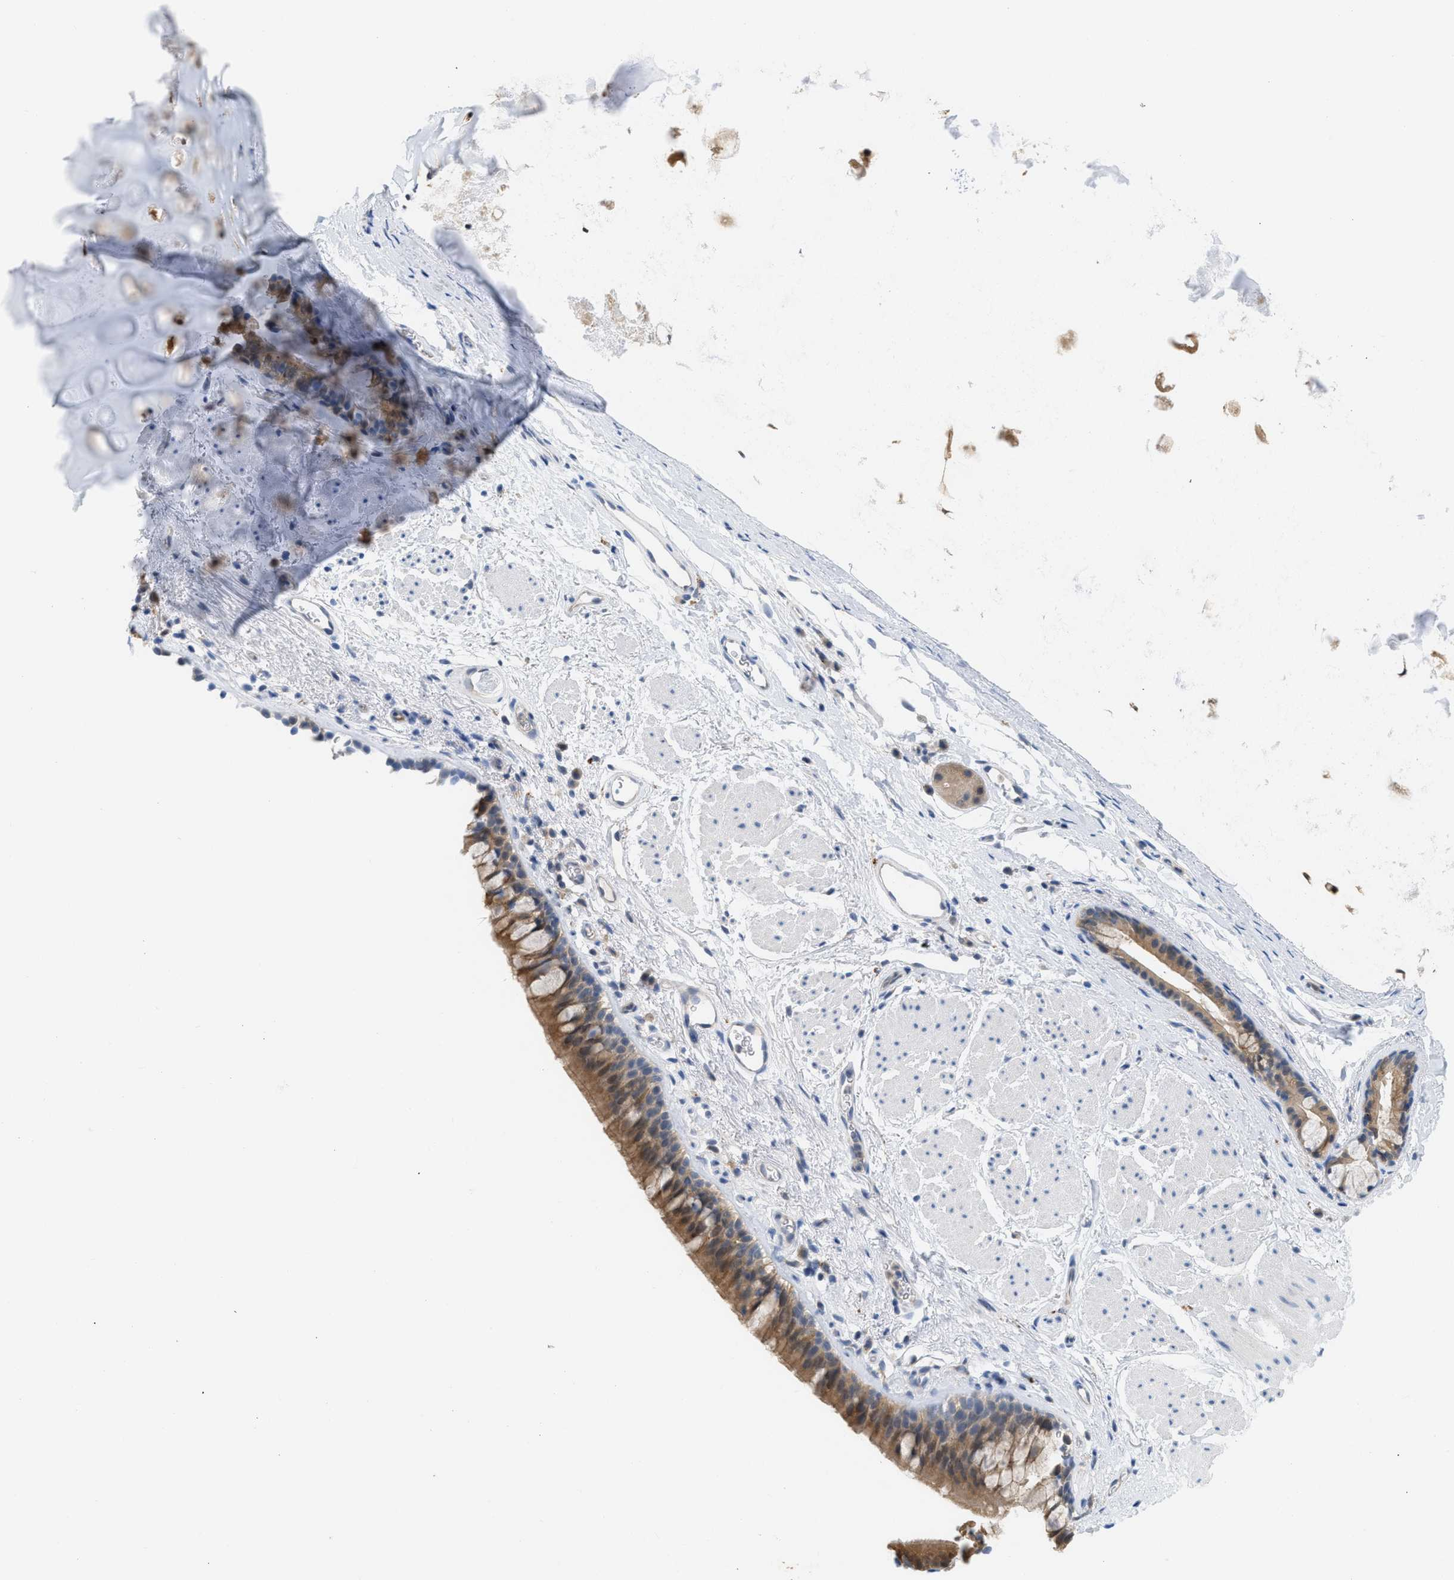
{"staining": {"intensity": "moderate", "quantity": ">75%", "location": "cytoplasmic/membranous"}, "tissue": "bronchus", "cell_type": "Respiratory epithelial cells", "image_type": "normal", "snomed": [{"axis": "morphology", "description": "Normal tissue, NOS"}, {"axis": "topography", "description": "Cartilage tissue"}, {"axis": "topography", "description": "Bronchus"}], "caption": "Immunohistochemistry image of benign bronchus stained for a protein (brown), which displays medium levels of moderate cytoplasmic/membranous positivity in approximately >75% of respiratory epithelial cells.", "gene": "CSTB", "patient": {"sex": "female", "age": 53}}